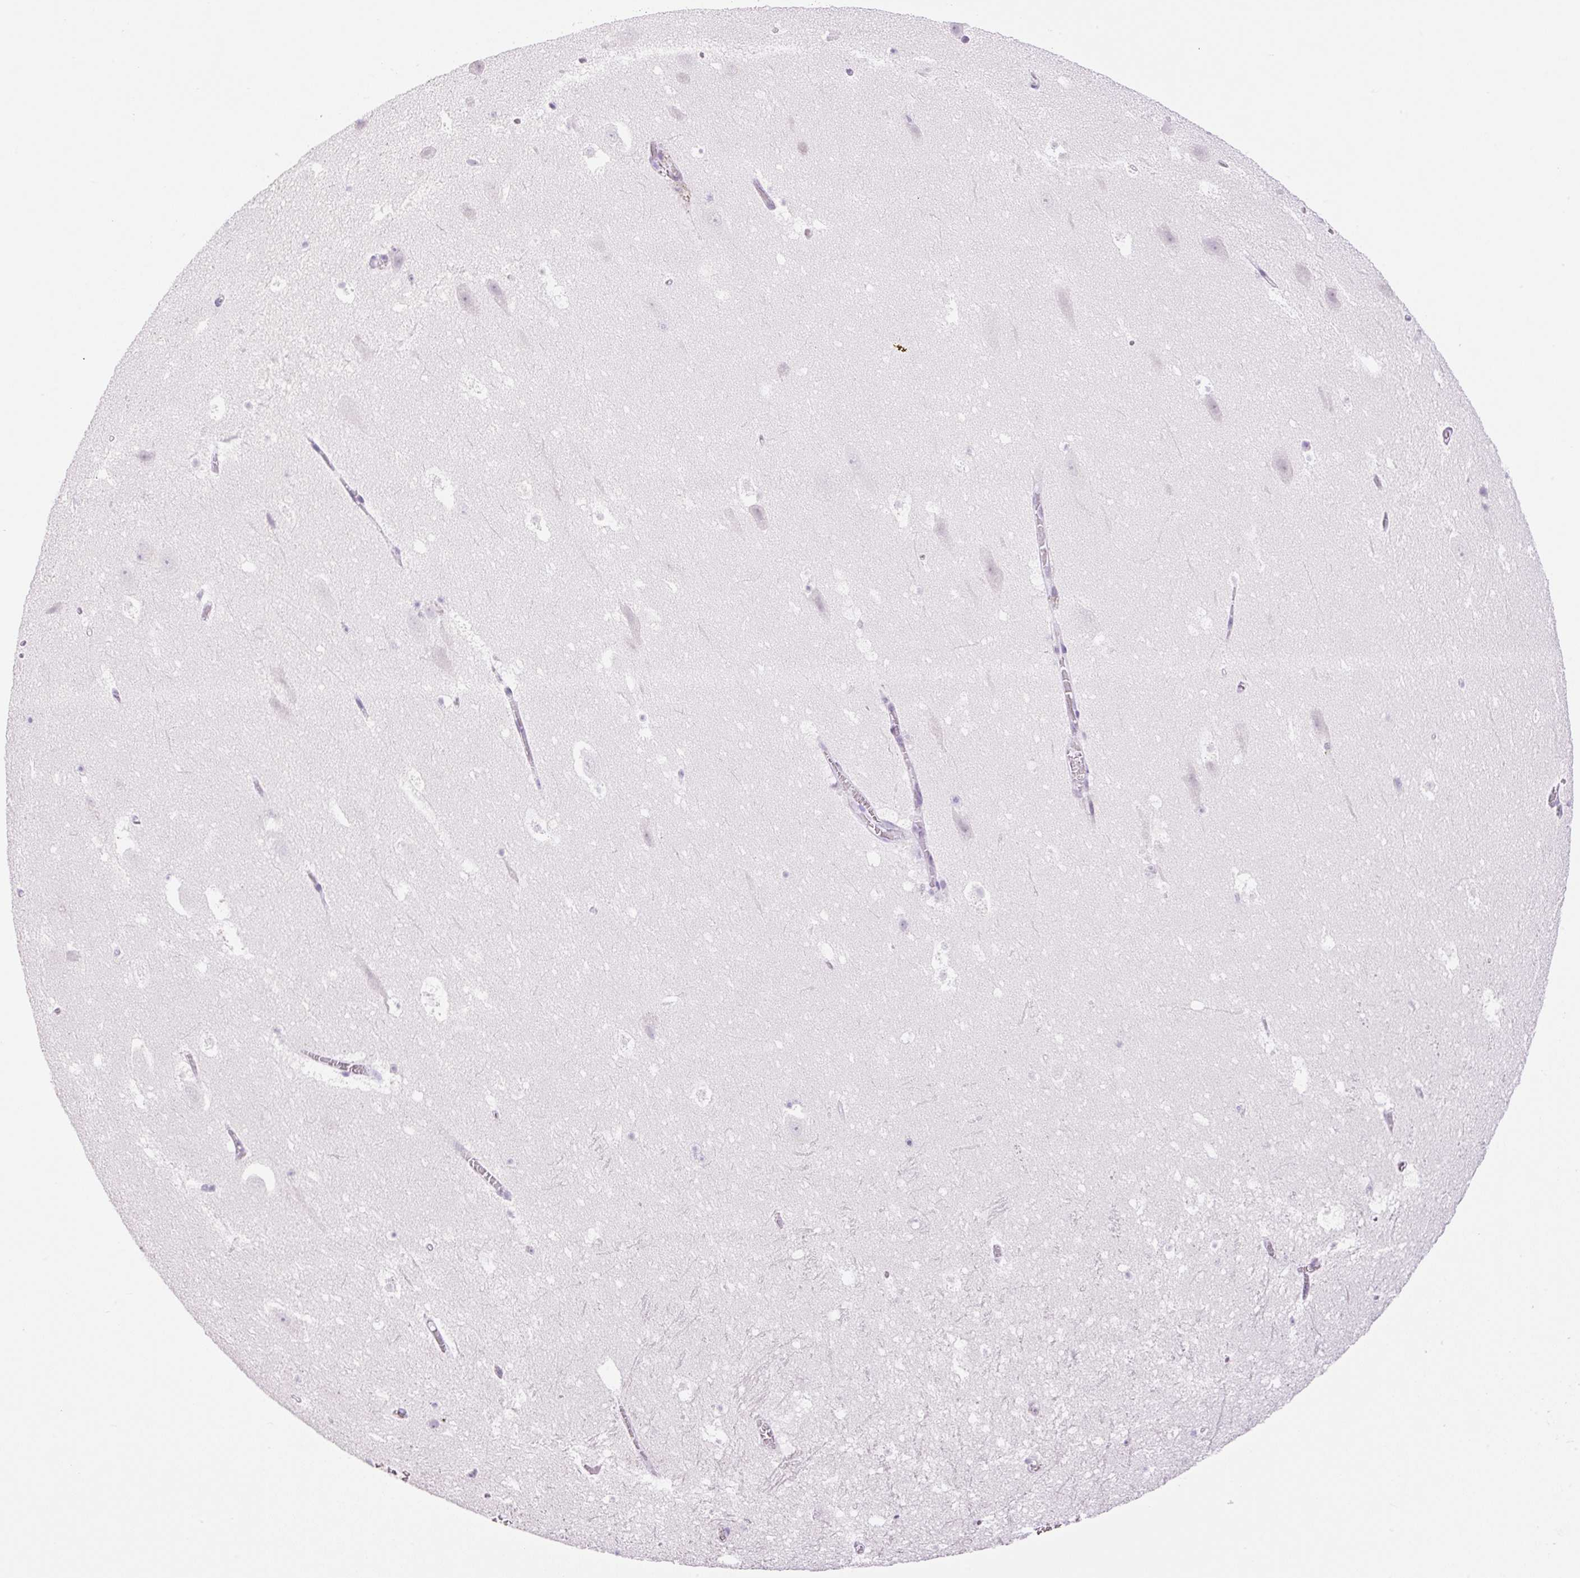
{"staining": {"intensity": "negative", "quantity": "none", "location": "none"}, "tissue": "hippocampus", "cell_type": "Glial cells", "image_type": "normal", "snomed": [{"axis": "morphology", "description": "Normal tissue, NOS"}, {"axis": "topography", "description": "Hippocampus"}], "caption": "Human hippocampus stained for a protein using immunohistochemistry displays no expression in glial cells.", "gene": "SP140L", "patient": {"sex": "female", "age": 42}}